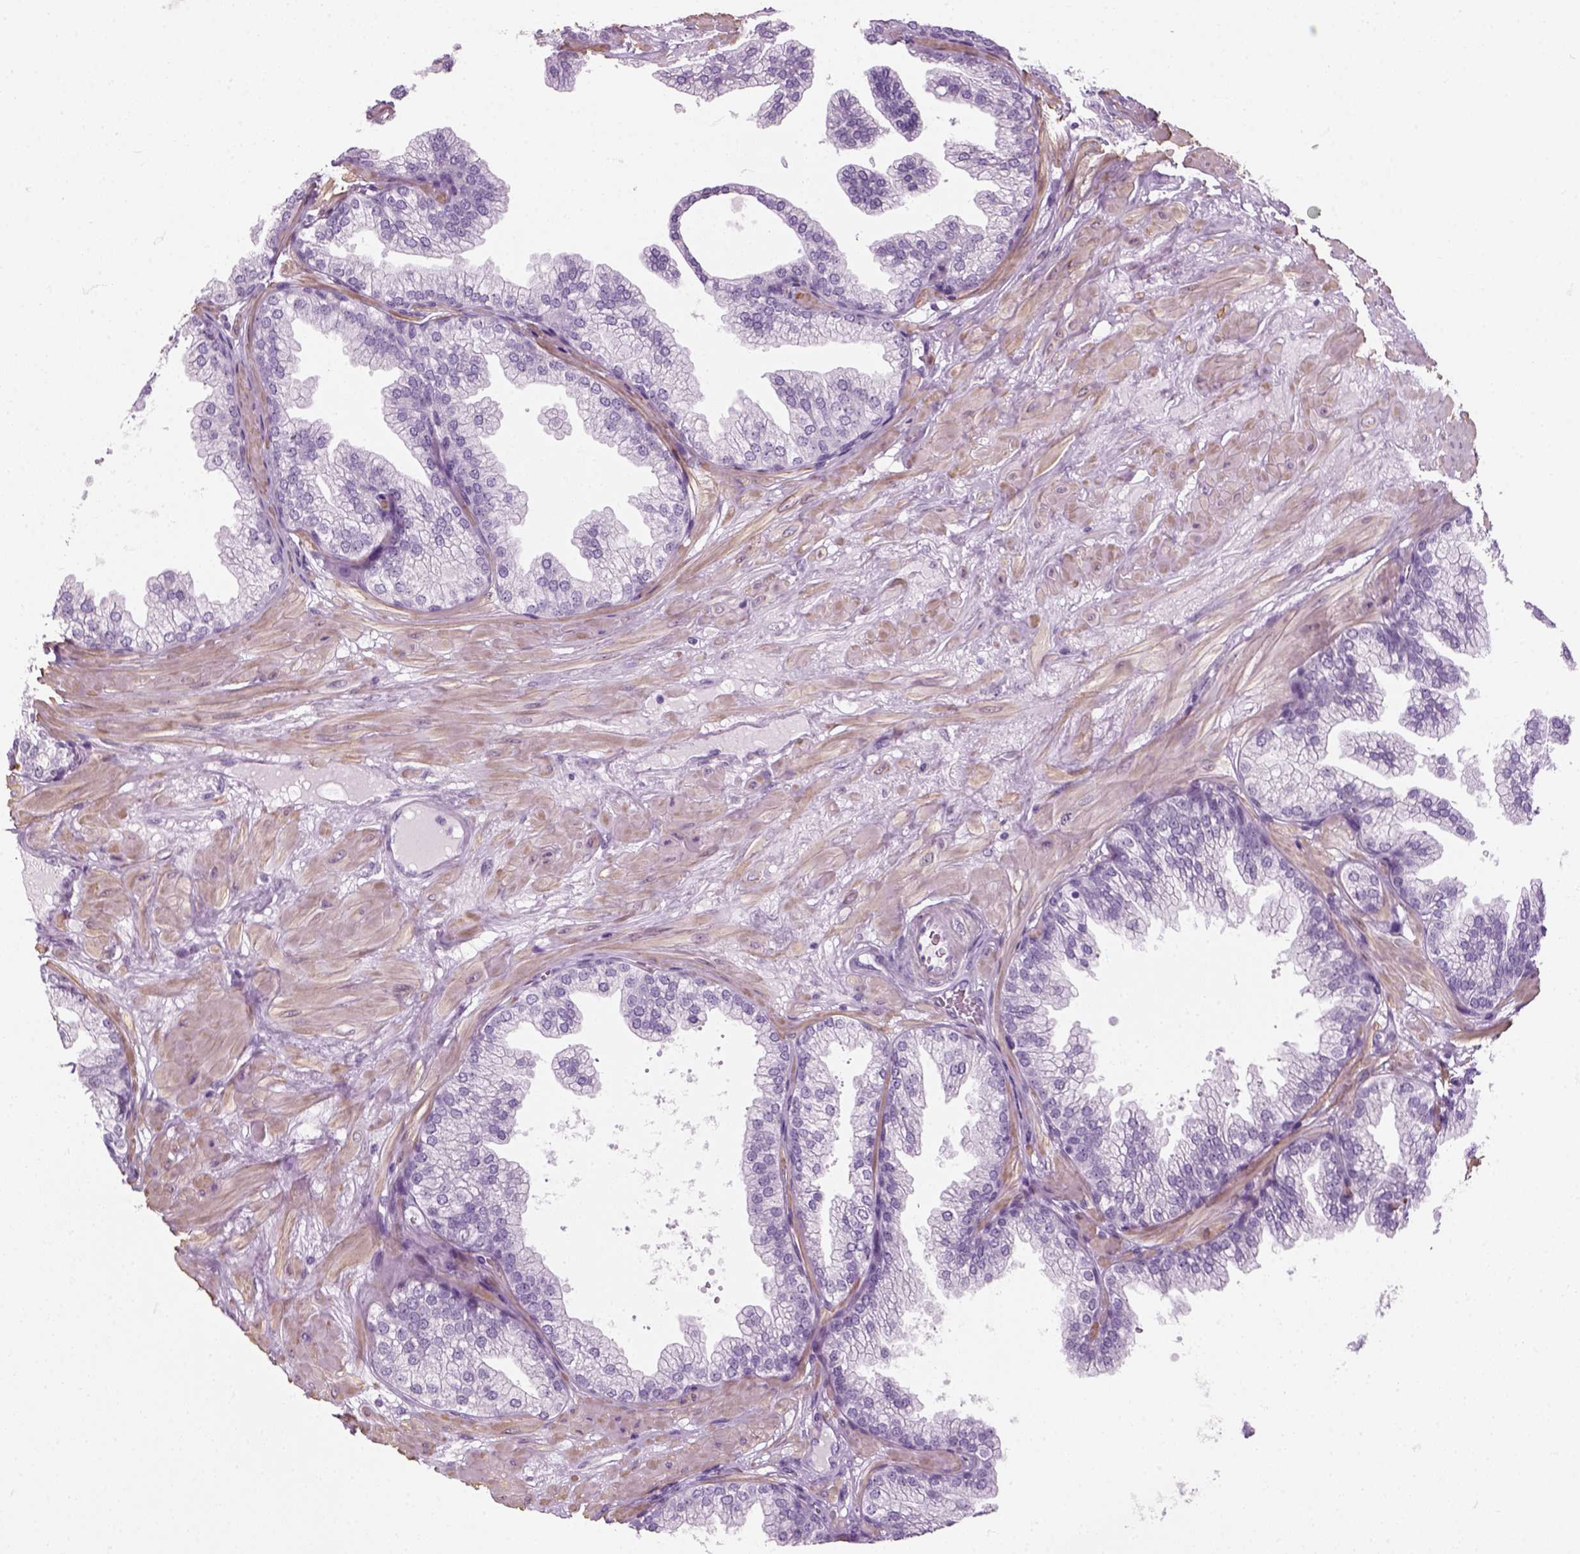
{"staining": {"intensity": "negative", "quantity": "none", "location": "none"}, "tissue": "prostate", "cell_type": "Glandular cells", "image_type": "normal", "snomed": [{"axis": "morphology", "description": "Normal tissue, NOS"}, {"axis": "topography", "description": "Prostate"}], "caption": "Glandular cells are negative for brown protein staining in normal prostate. (DAB (3,3'-diaminobenzidine) immunohistochemistry visualized using brightfield microscopy, high magnification).", "gene": "ZNF865", "patient": {"sex": "male", "age": 37}}